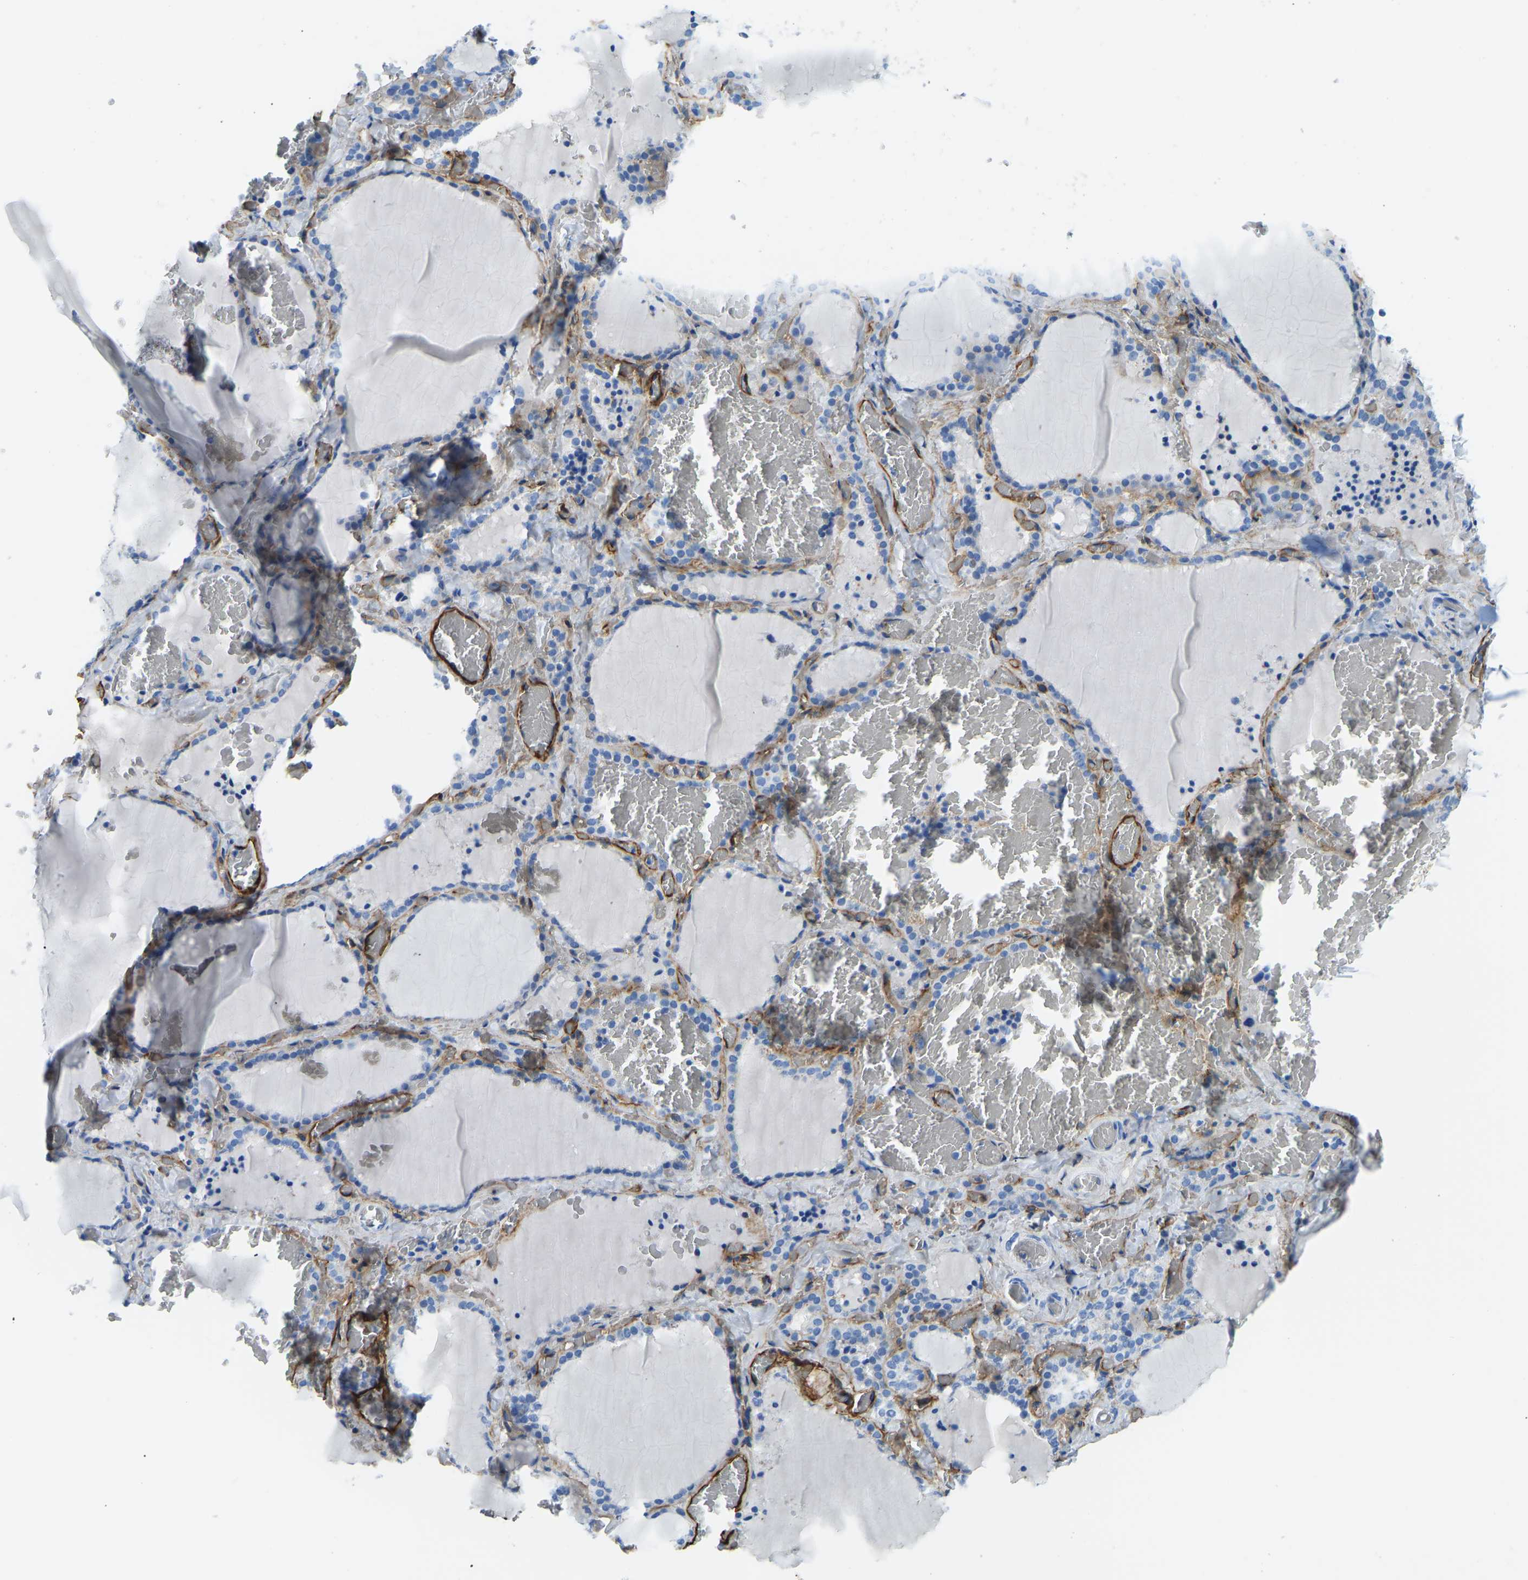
{"staining": {"intensity": "moderate", "quantity": "<25%", "location": "cytoplasmic/membranous"}, "tissue": "thyroid gland", "cell_type": "Glandular cells", "image_type": "normal", "snomed": [{"axis": "morphology", "description": "Normal tissue, NOS"}, {"axis": "topography", "description": "Thyroid gland"}], "caption": "Protein staining of unremarkable thyroid gland reveals moderate cytoplasmic/membranous expression in approximately <25% of glandular cells.", "gene": "COL15A1", "patient": {"sex": "female", "age": 22}}